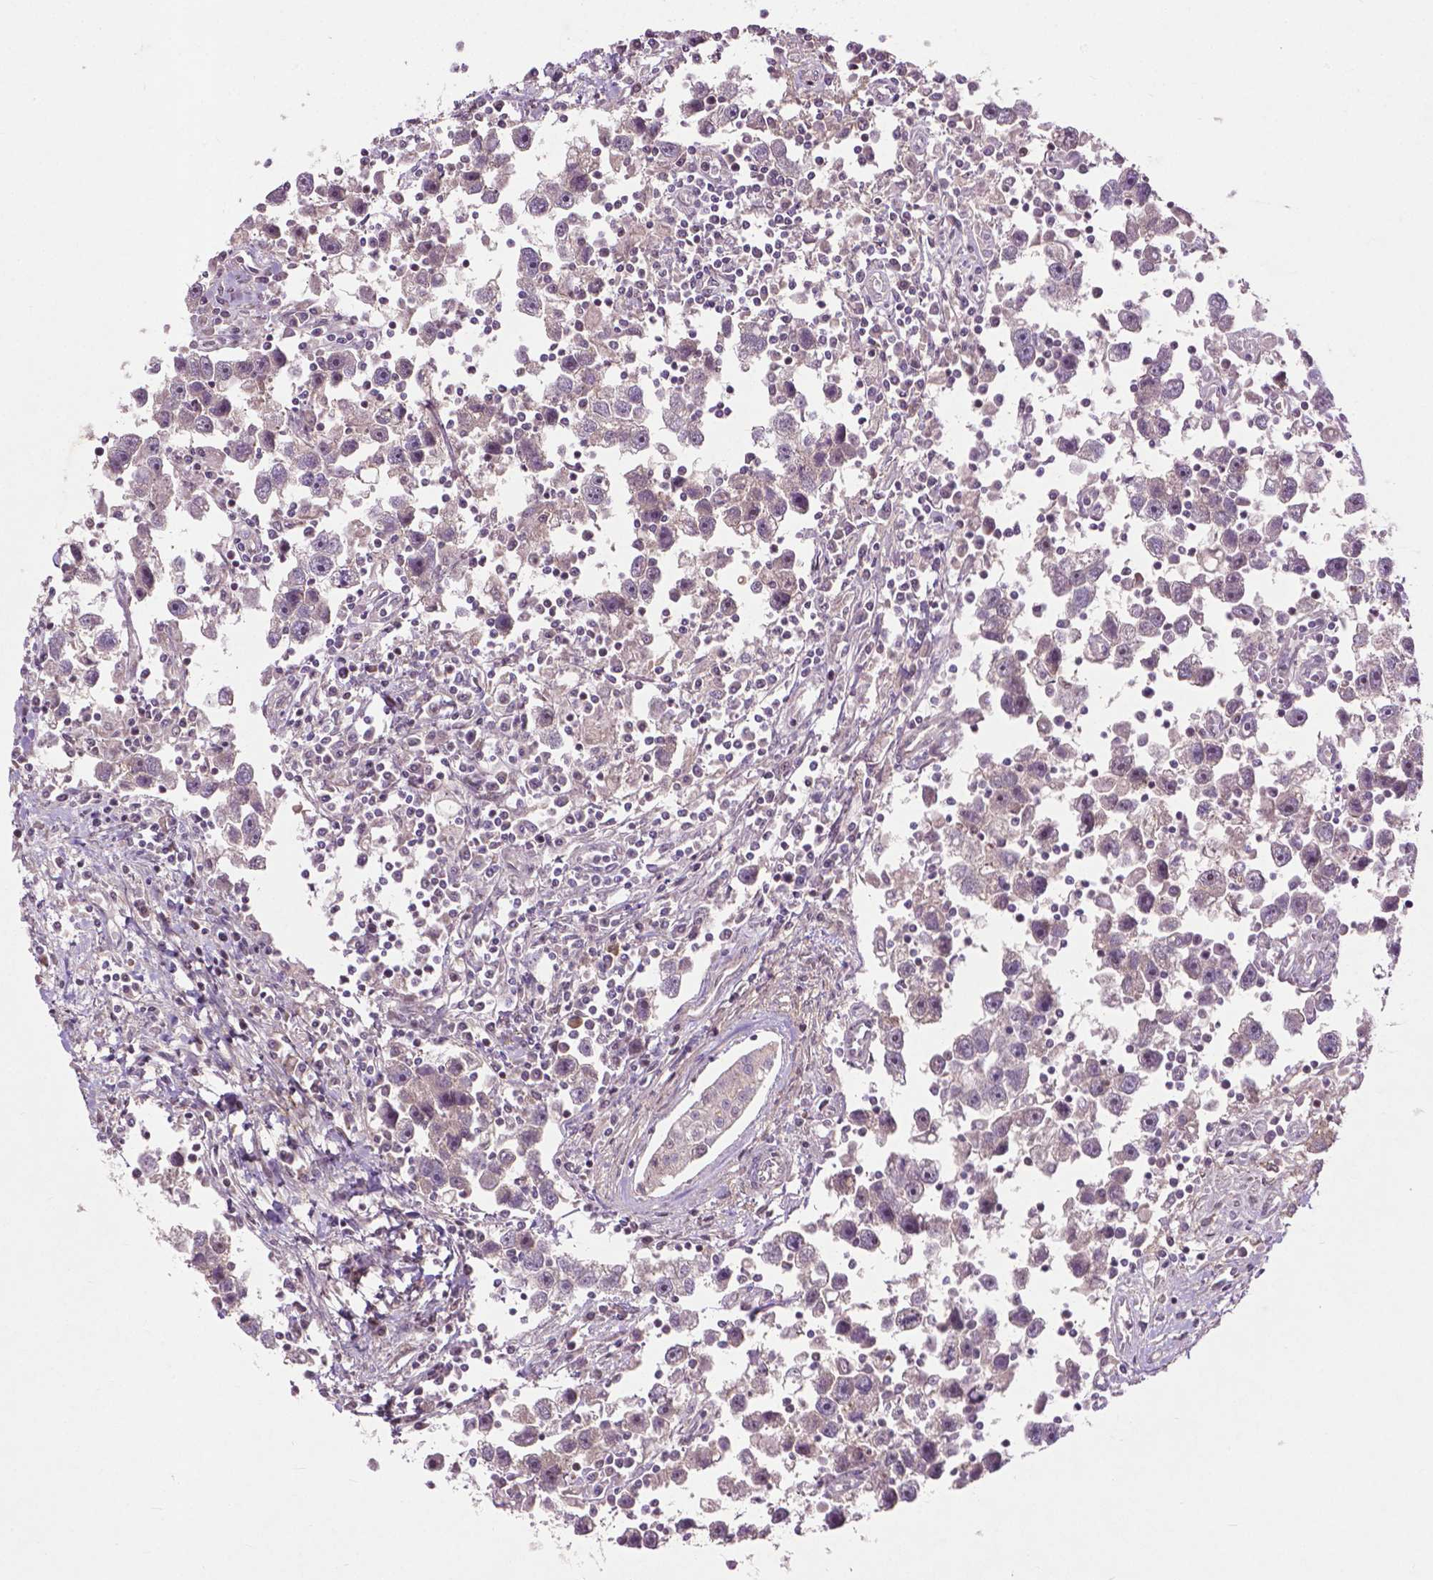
{"staining": {"intensity": "negative", "quantity": "none", "location": "none"}, "tissue": "testis cancer", "cell_type": "Tumor cells", "image_type": "cancer", "snomed": [{"axis": "morphology", "description": "Seminoma, NOS"}, {"axis": "topography", "description": "Testis"}], "caption": "This is an immunohistochemistry histopathology image of testis cancer. There is no positivity in tumor cells.", "gene": "B3GALNT2", "patient": {"sex": "male", "age": 30}}